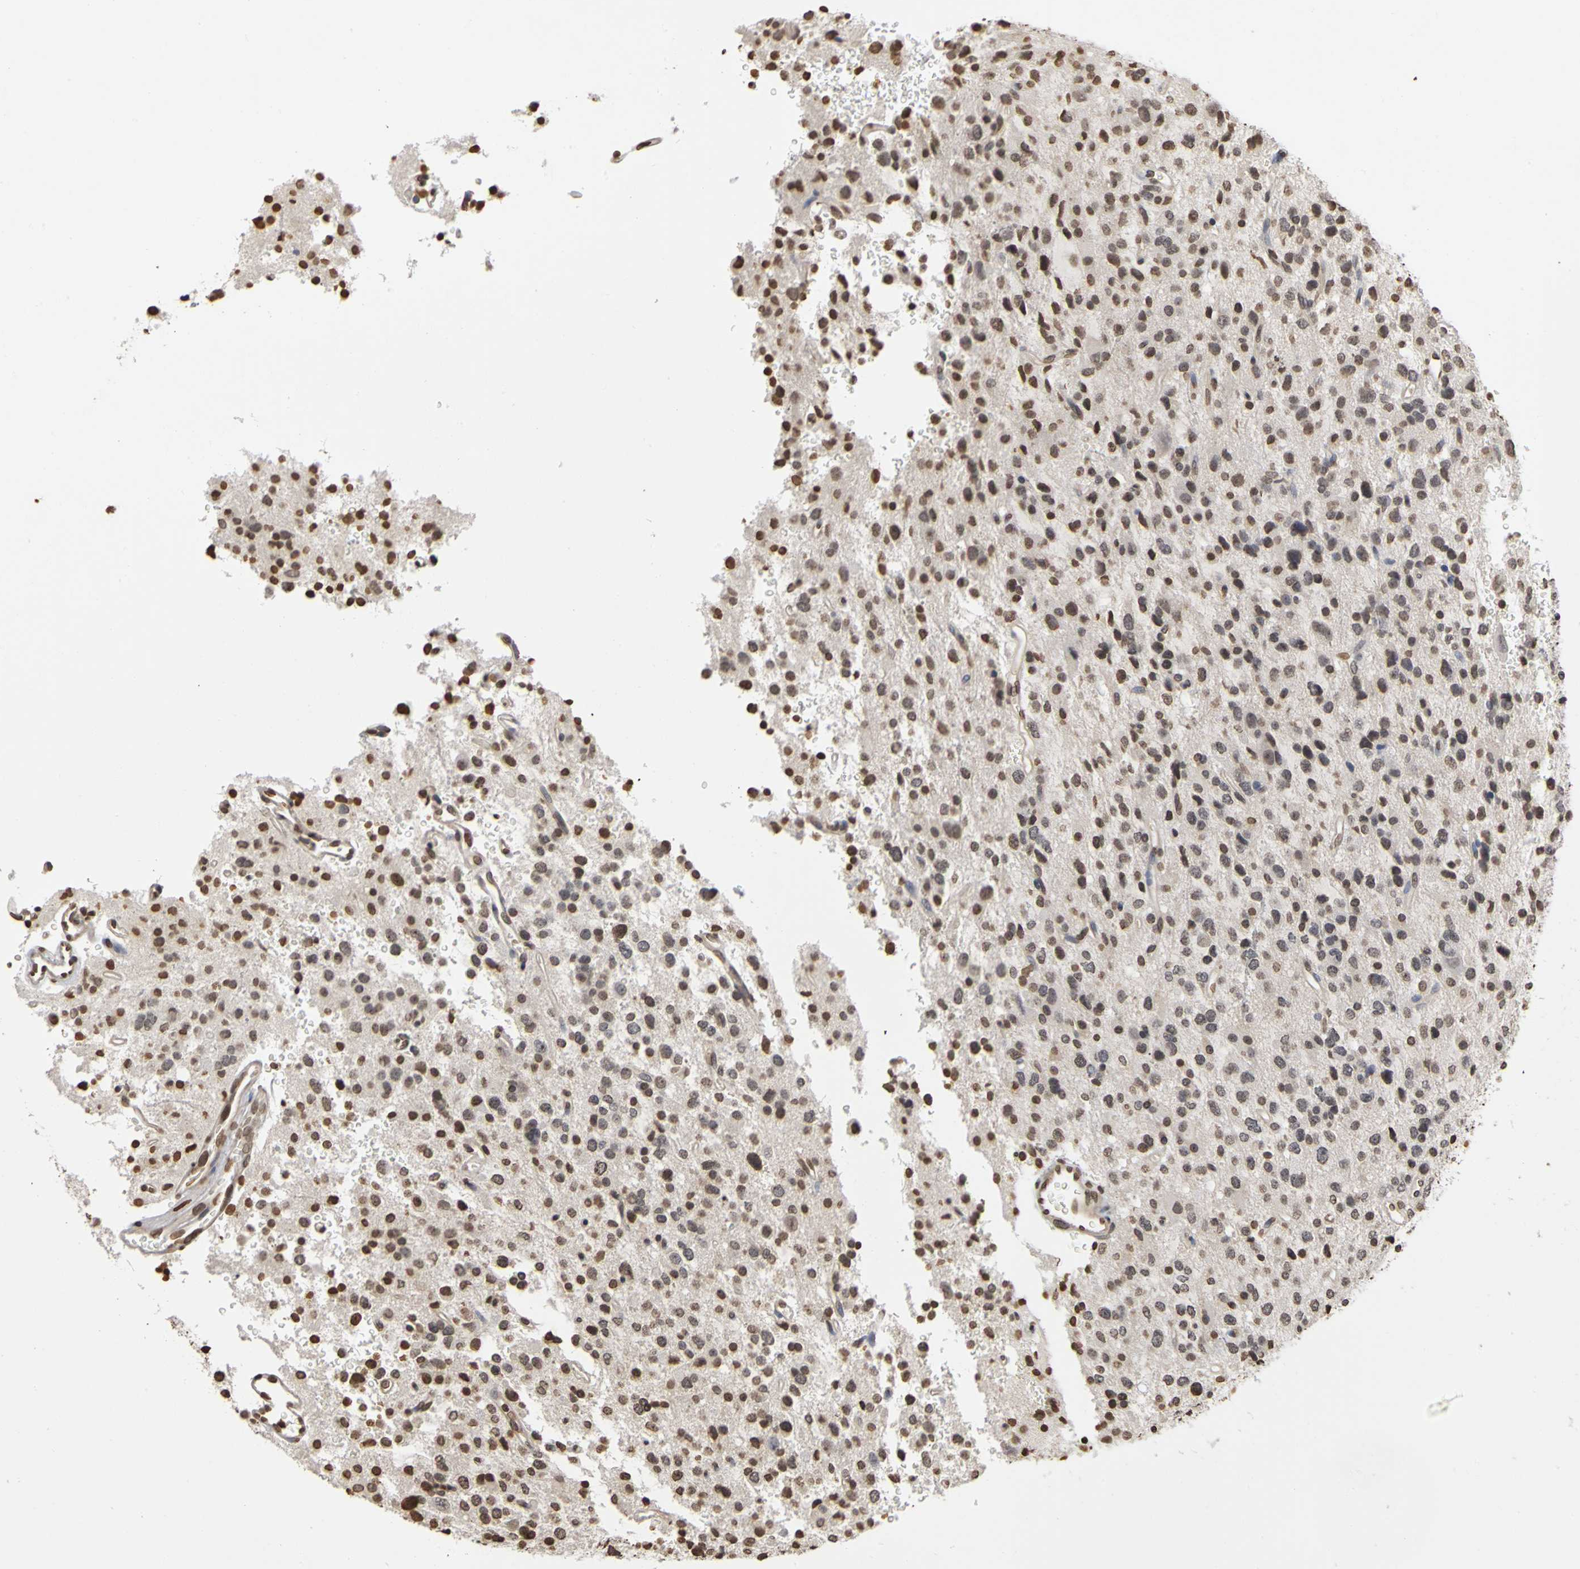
{"staining": {"intensity": "moderate", "quantity": ">75%", "location": "nuclear"}, "tissue": "glioma", "cell_type": "Tumor cells", "image_type": "cancer", "snomed": [{"axis": "morphology", "description": "Glioma, malignant, High grade"}, {"axis": "topography", "description": "Brain"}], "caption": "Immunohistochemistry histopathology image of neoplastic tissue: human malignant glioma (high-grade) stained using IHC shows medium levels of moderate protein expression localized specifically in the nuclear of tumor cells, appearing as a nuclear brown color.", "gene": "ERCC2", "patient": {"sex": "male", "age": 47}}